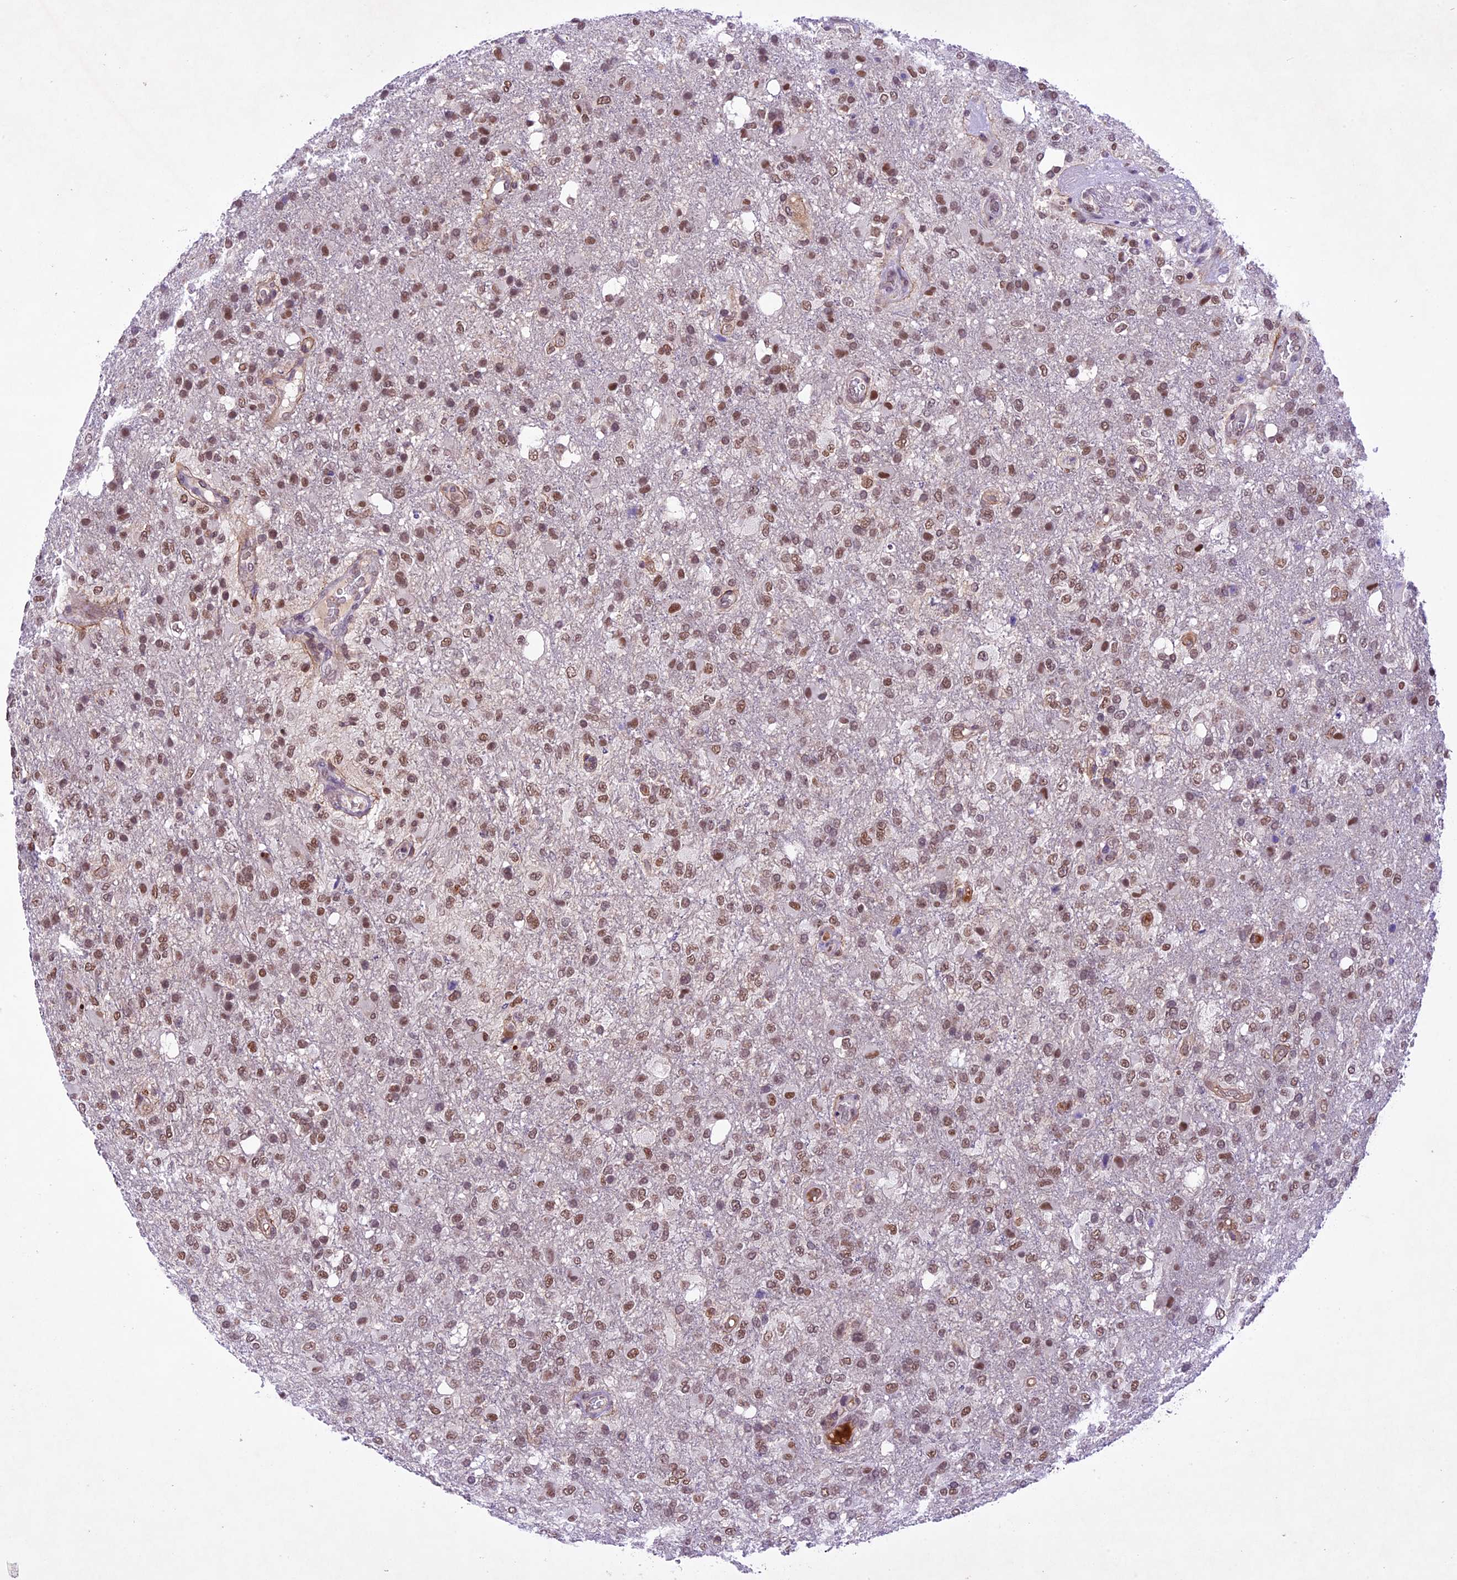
{"staining": {"intensity": "moderate", "quantity": ">75%", "location": "nuclear"}, "tissue": "glioma", "cell_type": "Tumor cells", "image_type": "cancer", "snomed": [{"axis": "morphology", "description": "Glioma, malignant, High grade"}, {"axis": "topography", "description": "Brain"}], "caption": "Immunohistochemistry photomicrograph of neoplastic tissue: glioma stained using immunohistochemistry (IHC) exhibits medium levels of moderate protein expression localized specifically in the nuclear of tumor cells, appearing as a nuclear brown color.", "gene": "SHKBP1", "patient": {"sex": "female", "age": 74}}